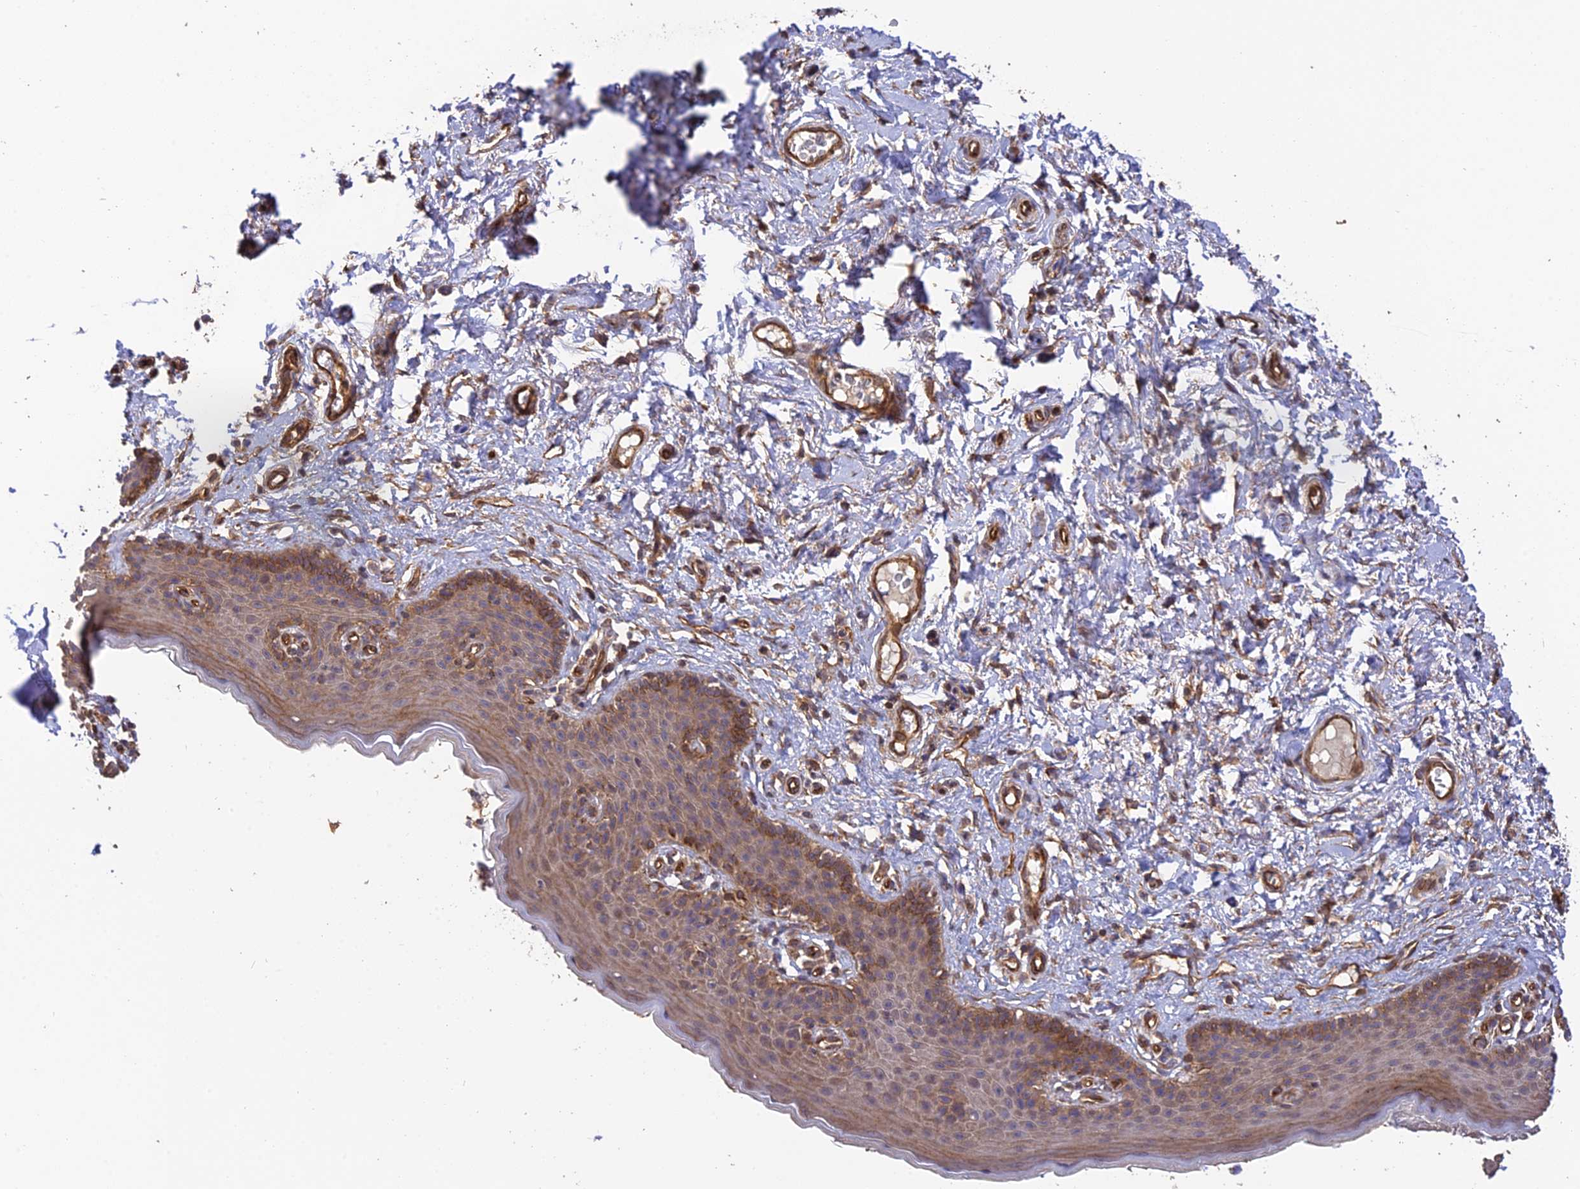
{"staining": {"intensity": "moderate", "quantity": ">75%", "location": "cytoplasmic/membranous"}, "tissue": "skin", "cell_type": "Epidermal cells", "image_type": "normal", "snomed": [{"axis": "morphology", "description": "Normal tissue, NOS"}, {"axis": "topography", "description": "Vulva"}], "caption": "DAB (3,3'-diaminobenzidine) immunohistochemical staining of benign human skin shows moderate cytoplasmic/membranous protein expression in about >75% of epidermal cells.", "gene": "HOMER2", "patient": {"sex": "female", "age": 66}}